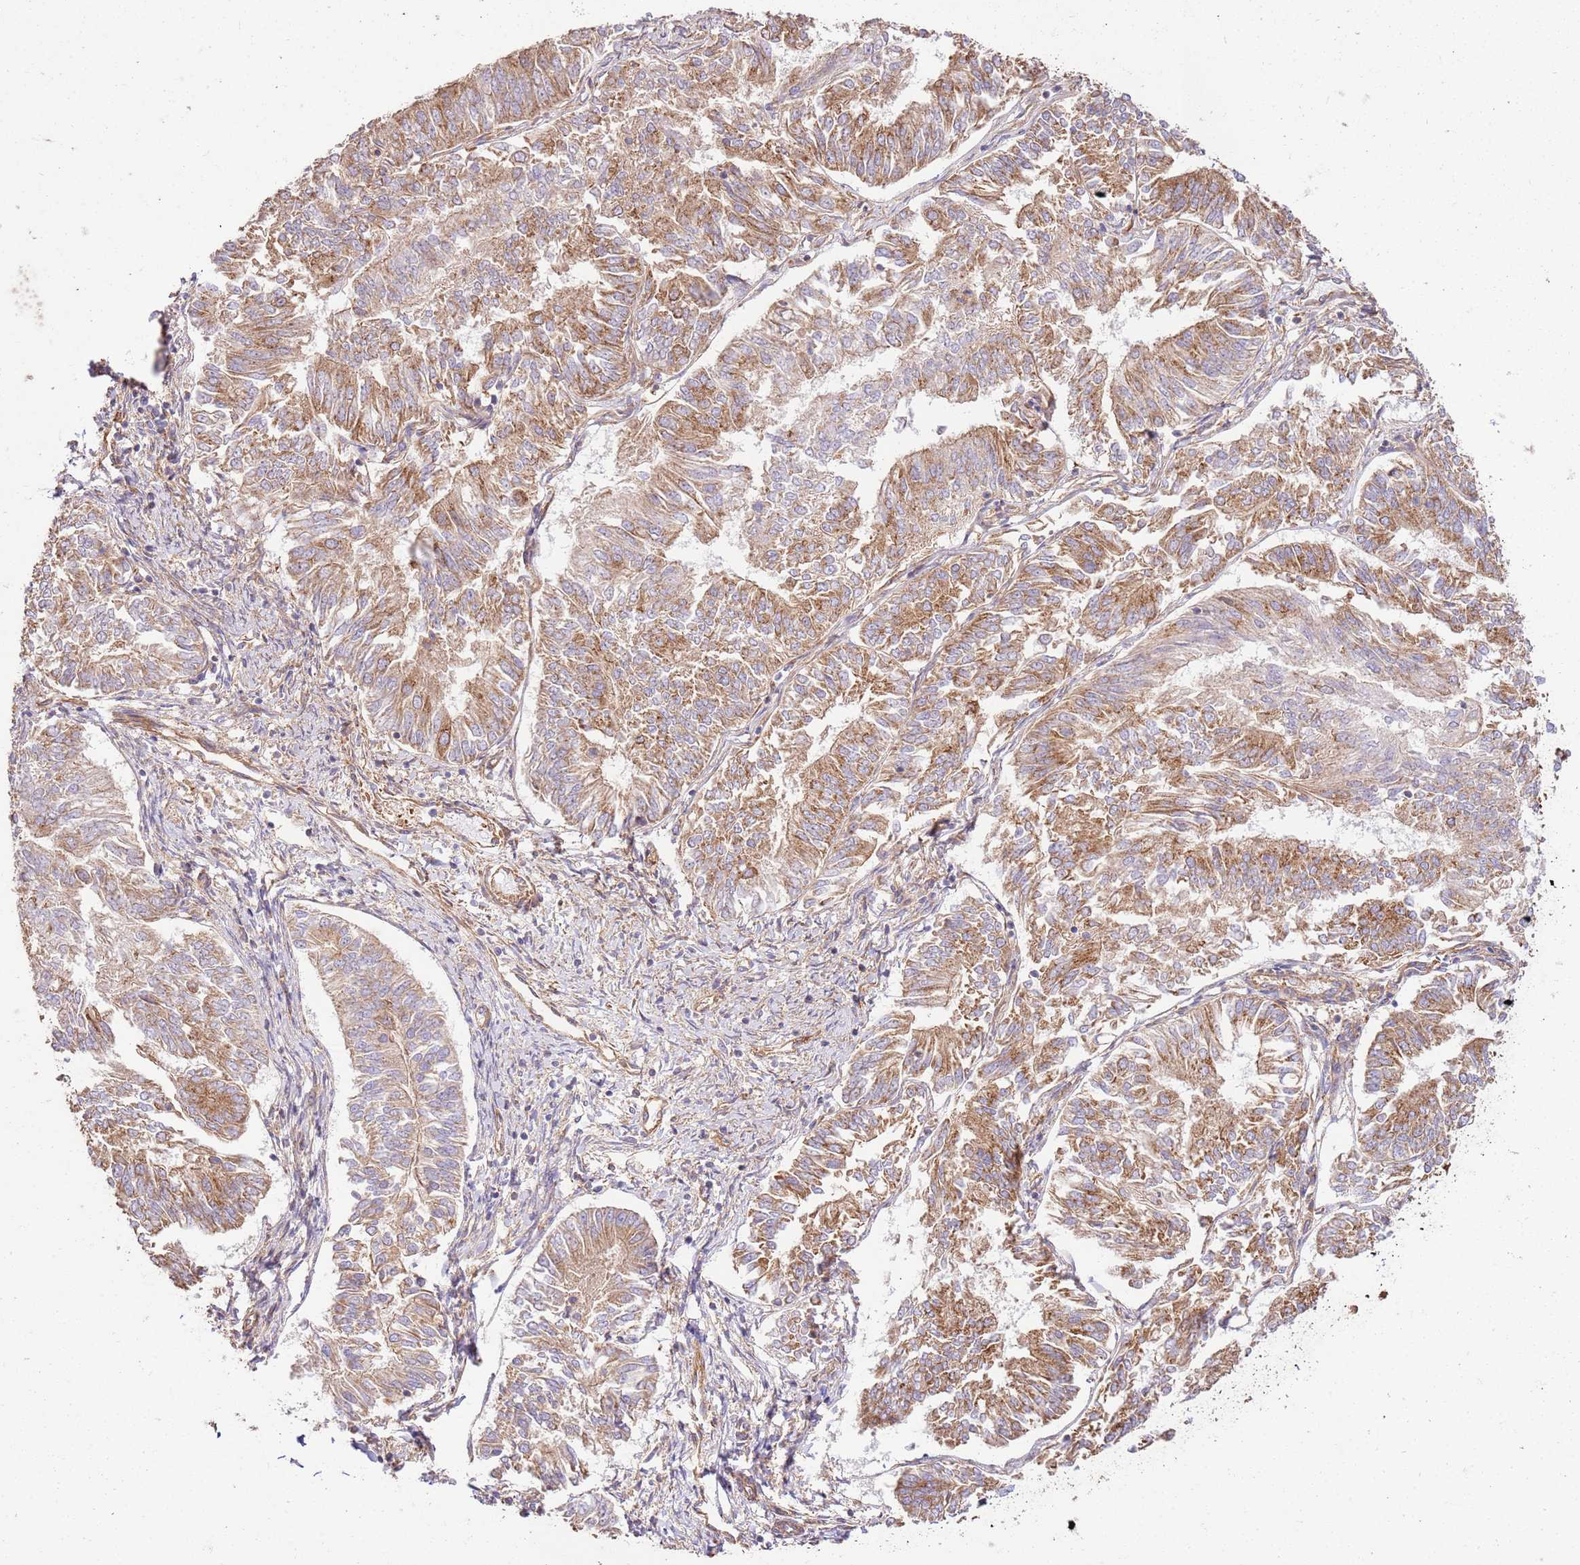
{"staining": {"intensity": "moderate", "quantity": "25%-75%", "location": "cytoplasmic/membranous"}, "tissue": "endometrial cancer", "cell_type": "Tumor cells", "image_type": "cancer", "snomed": [{"axis": "morphology", "description": "Adenocarcinoma, NOS"}, {"axis": "topography", "description": "Endometrium"}], "caption": "Endometrial adenocarcinoma stained for a protein (brown) demonstrates moderate cytoplasmic/membranous positive staining in approximately 25%-75% of tumor cells.", "gene": "ZBTB39", "patient": {"sex": "female", "age": 58}}